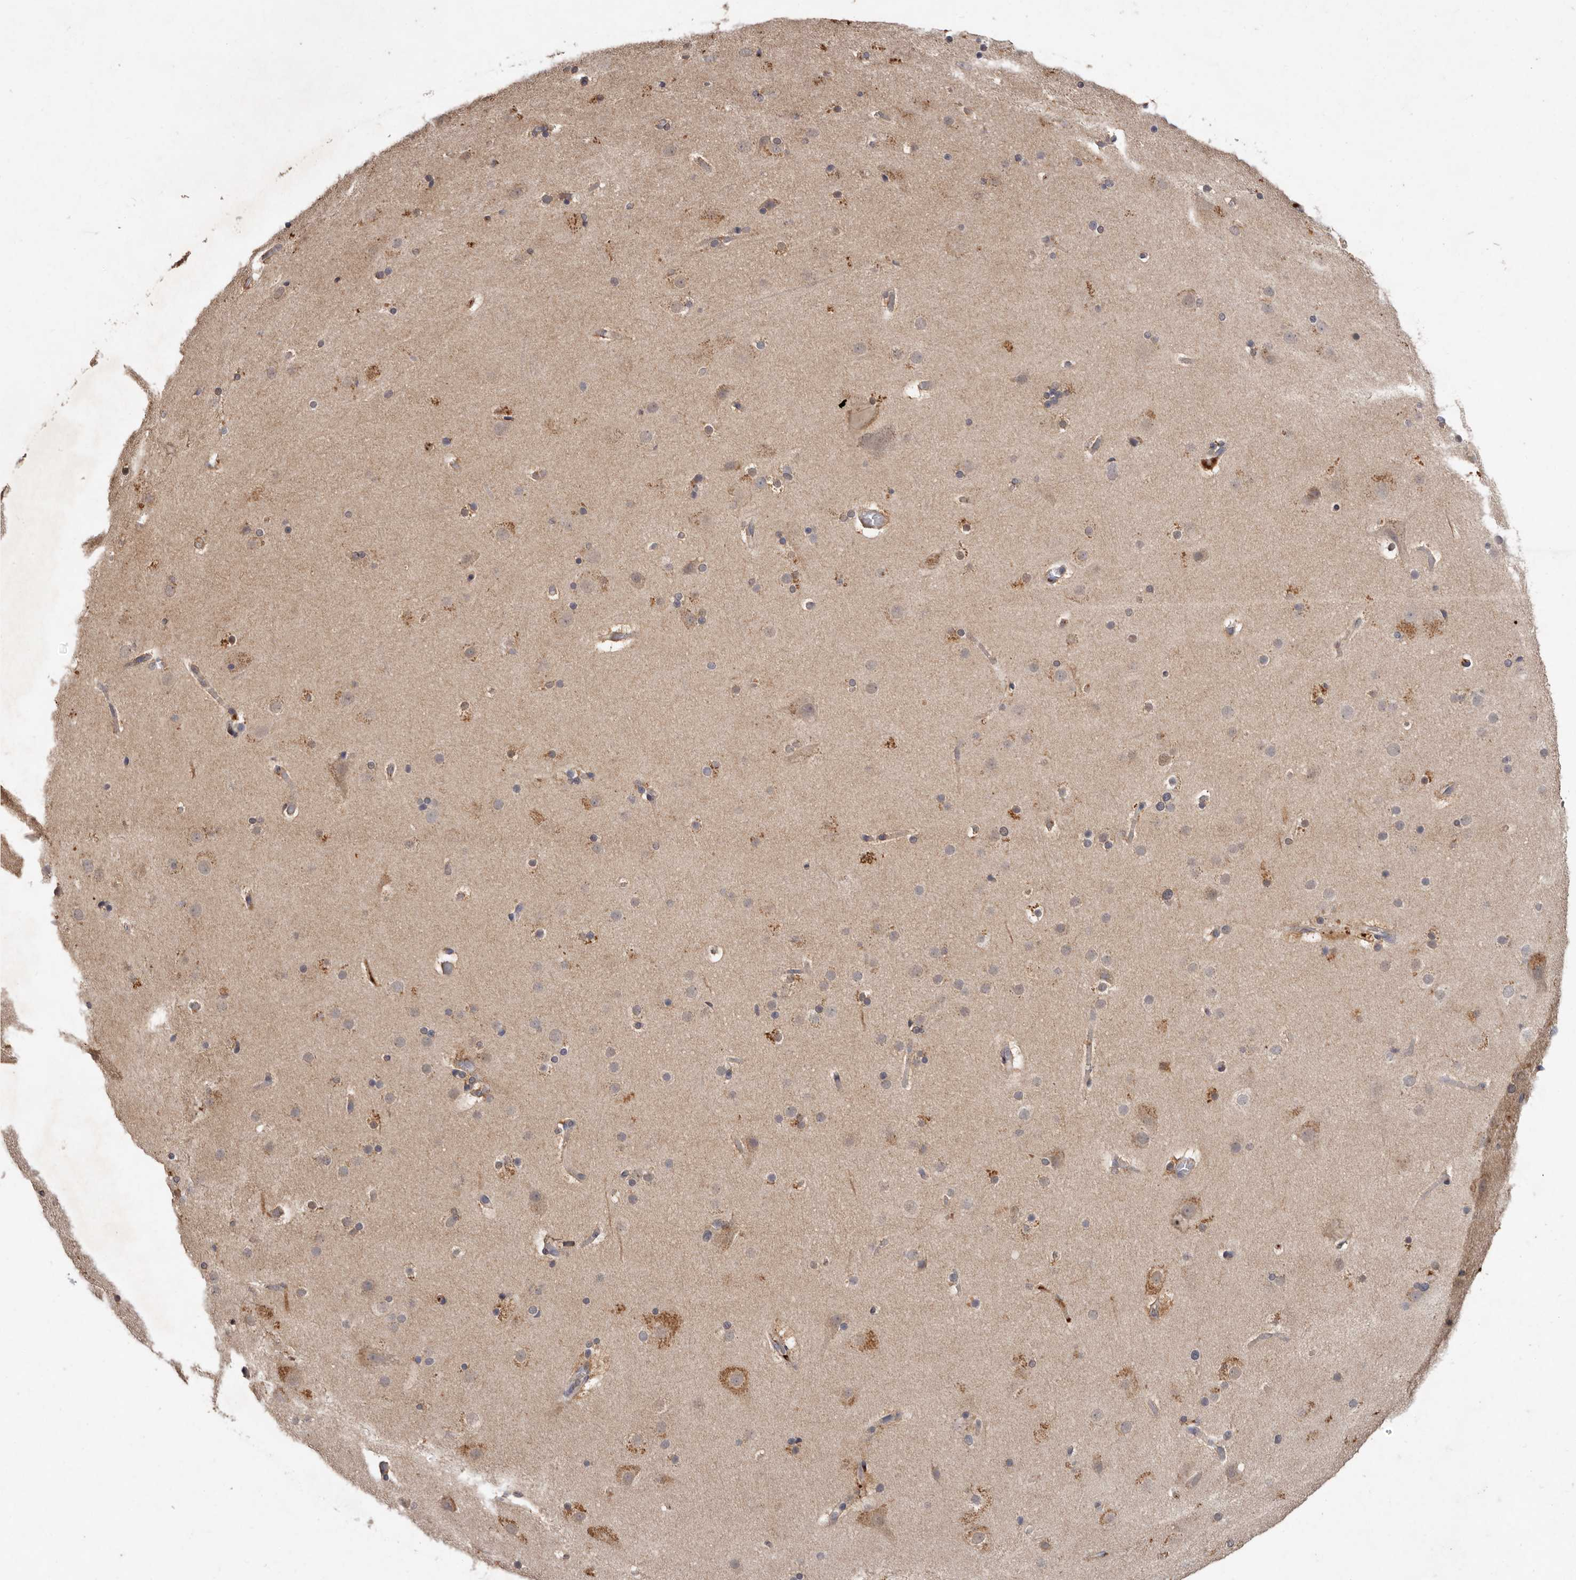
{"staining": {"intensity": "weak", "quantity": "25%-75%", "location": "cytoplasmic/membranous"}, "tissue": "cerebral cortex", "cell_type": "Endothelial cells", "image_type": "normal", "snomed": [{"axis": "morphology", "description": "Normal tissue, NOS"}, {"axis": "topography", "description": "Cerebral cortex"}], "caption": "Immunohistochemical staining of normal human cerebral cortex shows low levels of weak cytoplasmic/membranous staining in approximately 25%-75% of endothelial cells.", "gene": "EDEM1", "patient": {"sex": "male", "age": 57}}